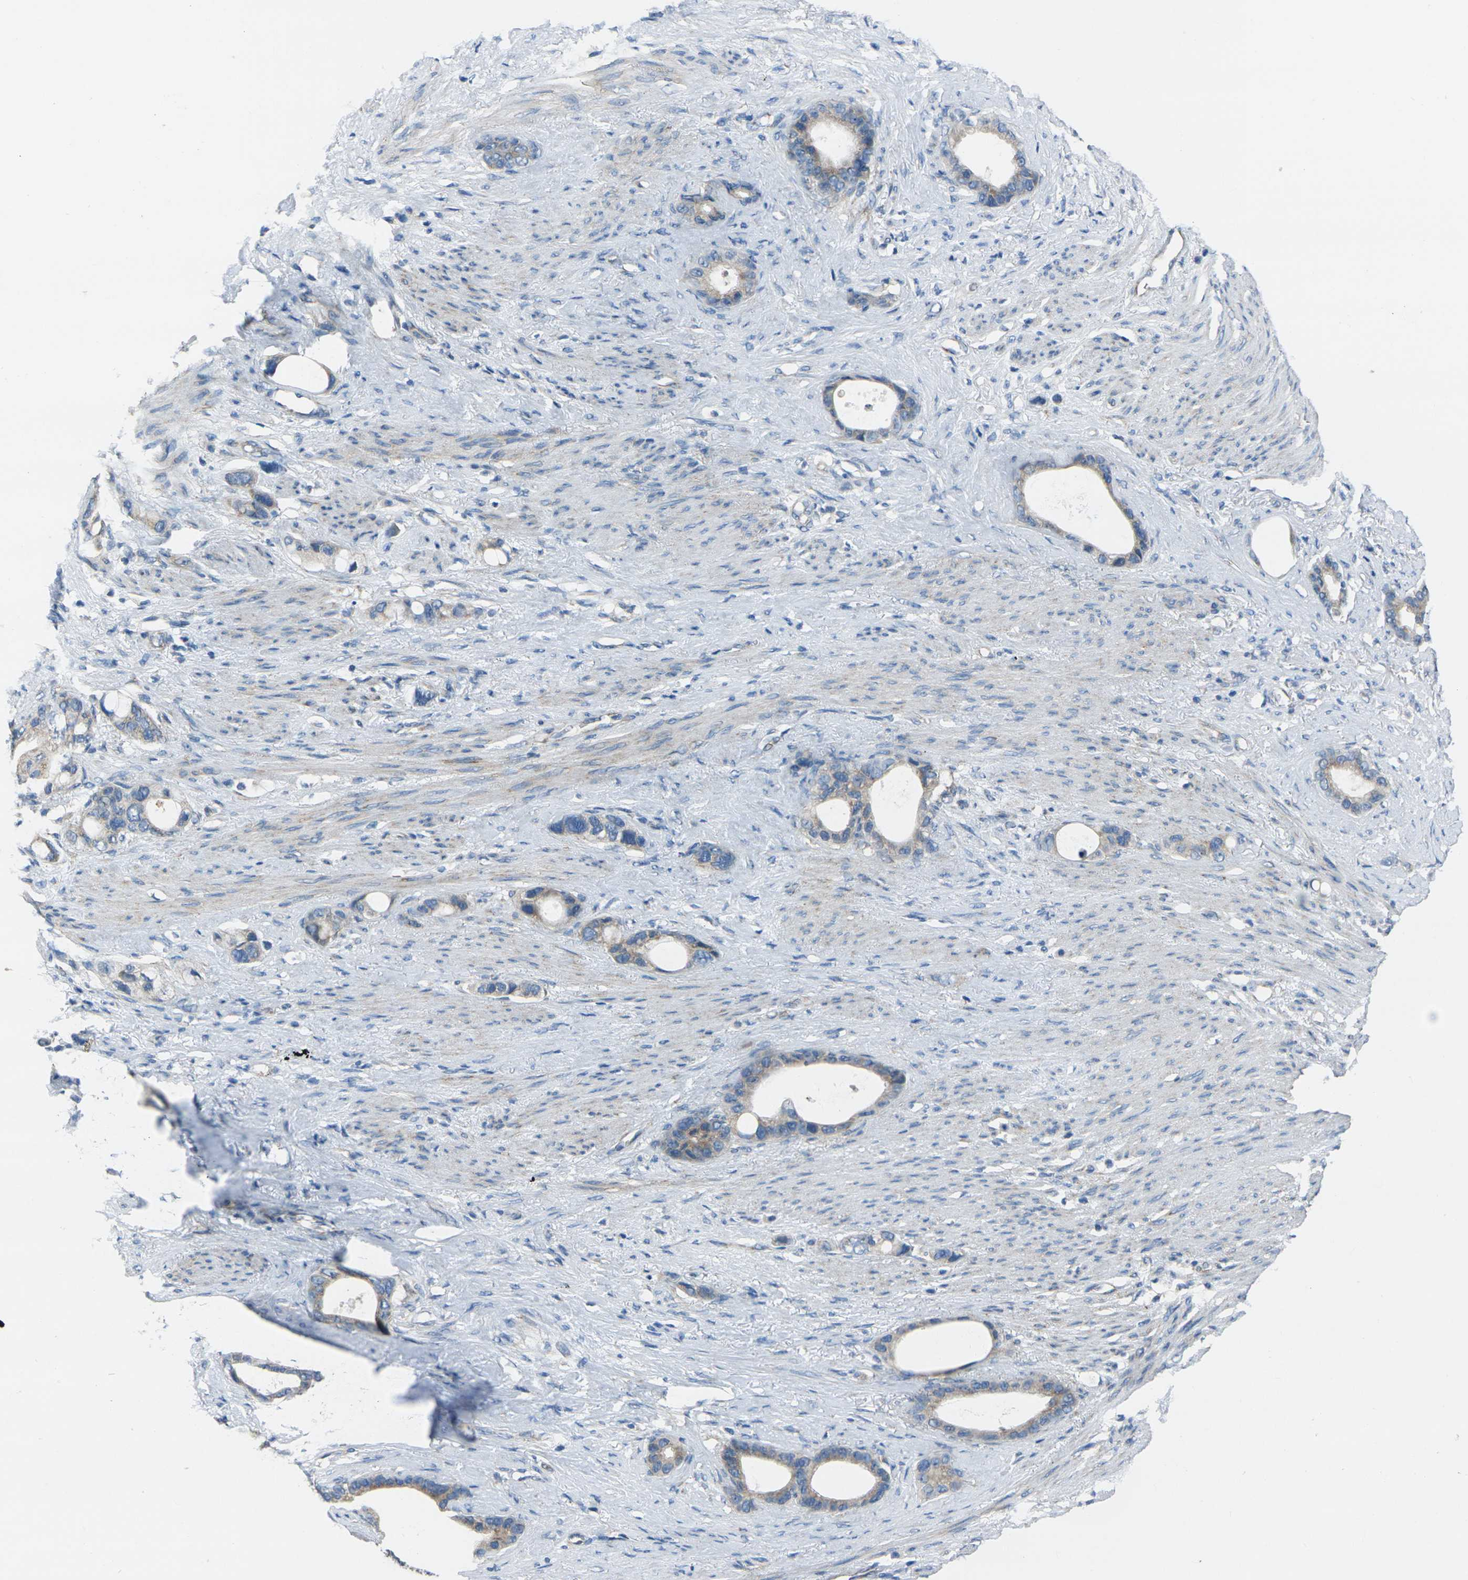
{"staining": {"intensity": "weak", "quantity": ">75%", "location": "cytoplasmic/membranous"}, "tissue": "stomach cancer", "cell_type": "Tumor cells", "image_type": "cancer", "snomed": [{"axis": "morphology", "description": "Adenocarcinoma, NOS"}, {"axis": "topography", "description": "Stomach"}], "caption": "Tumor cells display weak cytoplasmic/membranous staining in approximately >75% of cells in adenocarcinoma (stomach).", "gene": "TMEM120B", "patient": {"sex": "female", "age": 75}}